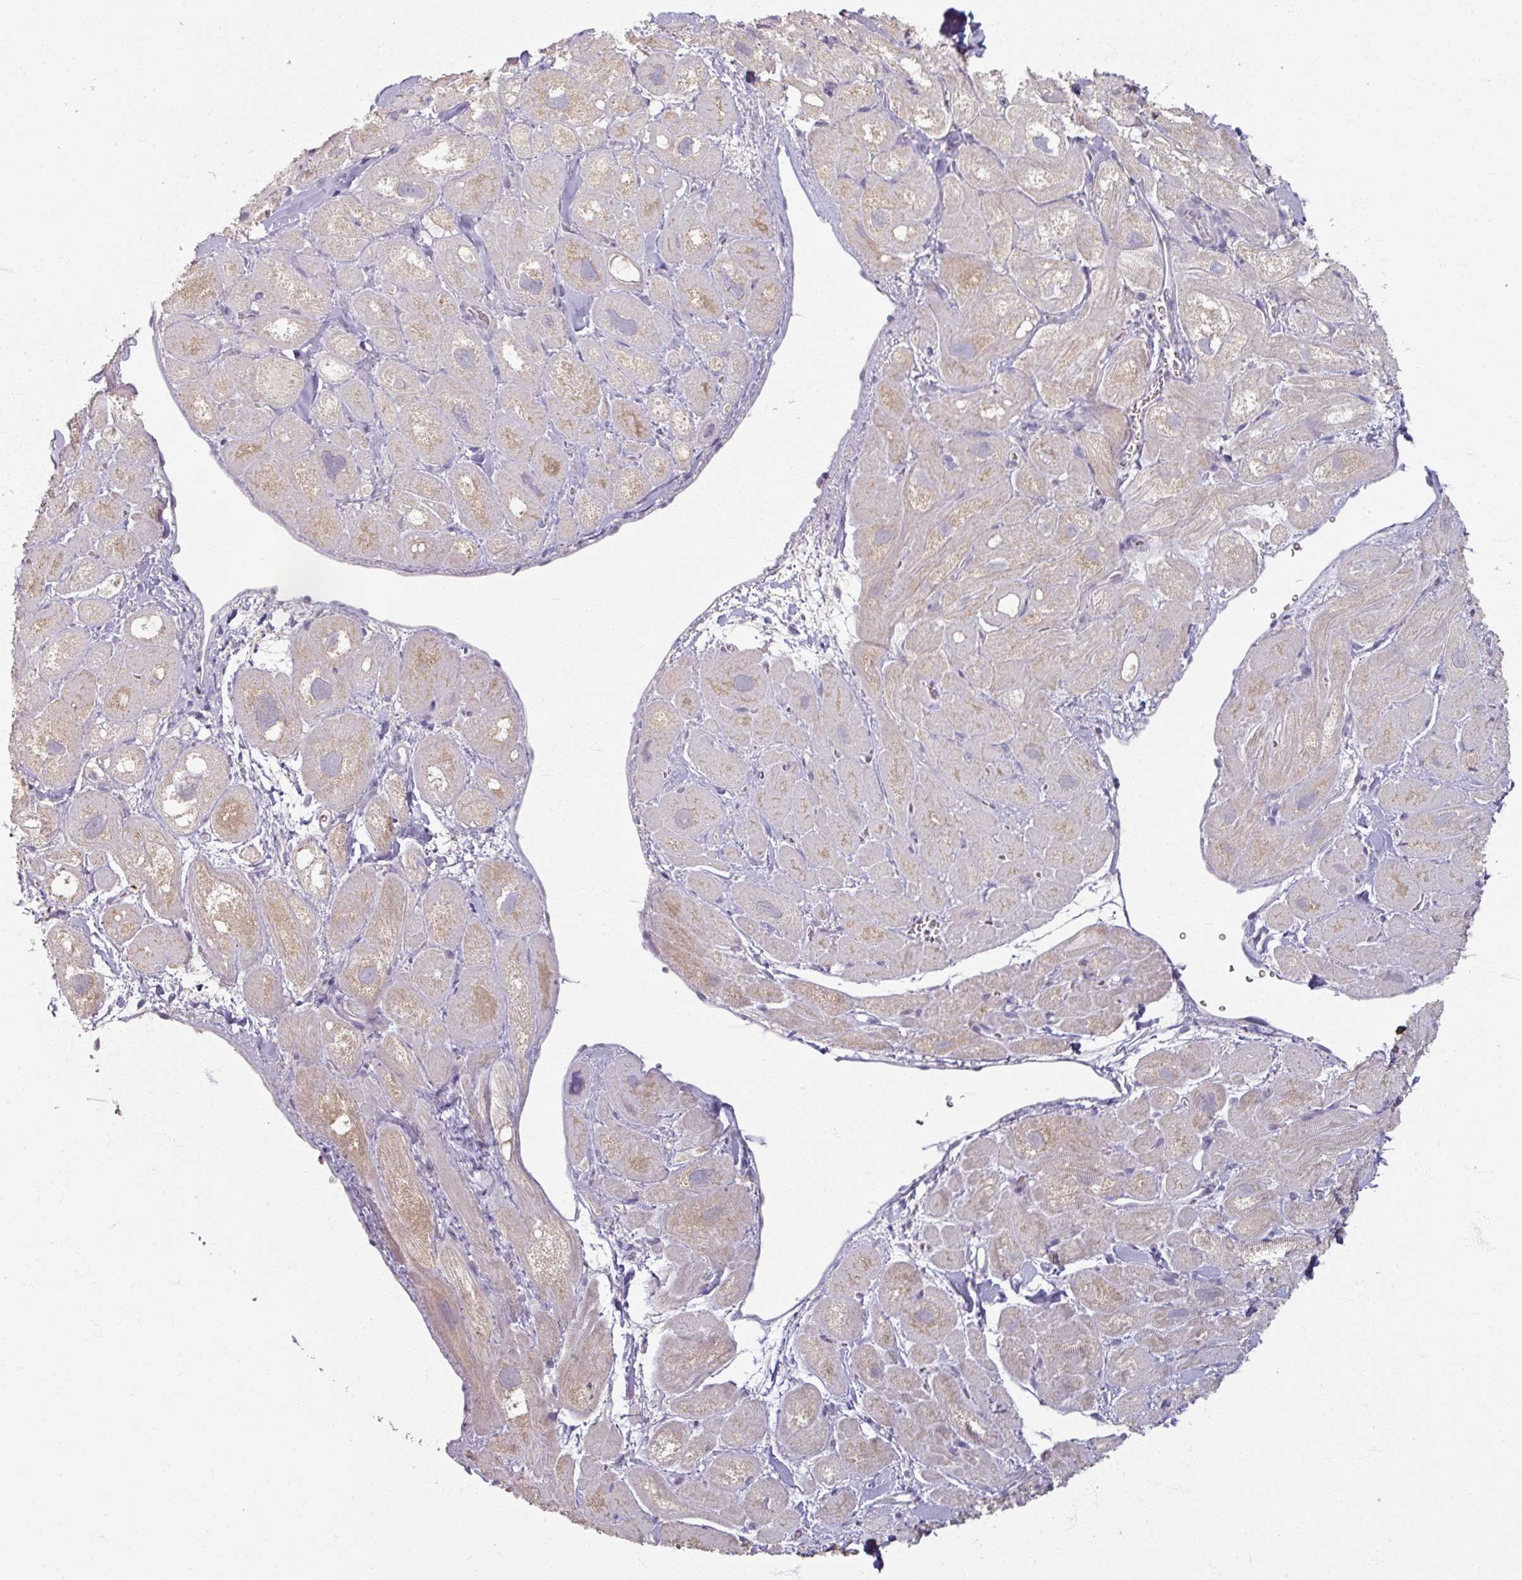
{"staining": {"intensity": "weak", "quantity": "<25%", "location": "cytoplasmic/membranous"}, "tissue": "heart muscle", "cell_type": "Cardiomyocytes", "image_type": "normal", "snomed": [{"axis": "morphology", "description": "Normal tissue, NOS"}, {"axis": "topography", "description": "Heart"}], "caption": "Cardiomyocytes are negative for brown protein staining in unremarkable heart muscle. The staining was performed using DAB (3,3'-diaminobenzidine) to visualize the protein expression in brown, while the nuclei were stained in blue with hematoxylin (Magnification: 20x).", "gene": "SOX11", "patient": {"sex": "male", "age": 49}}